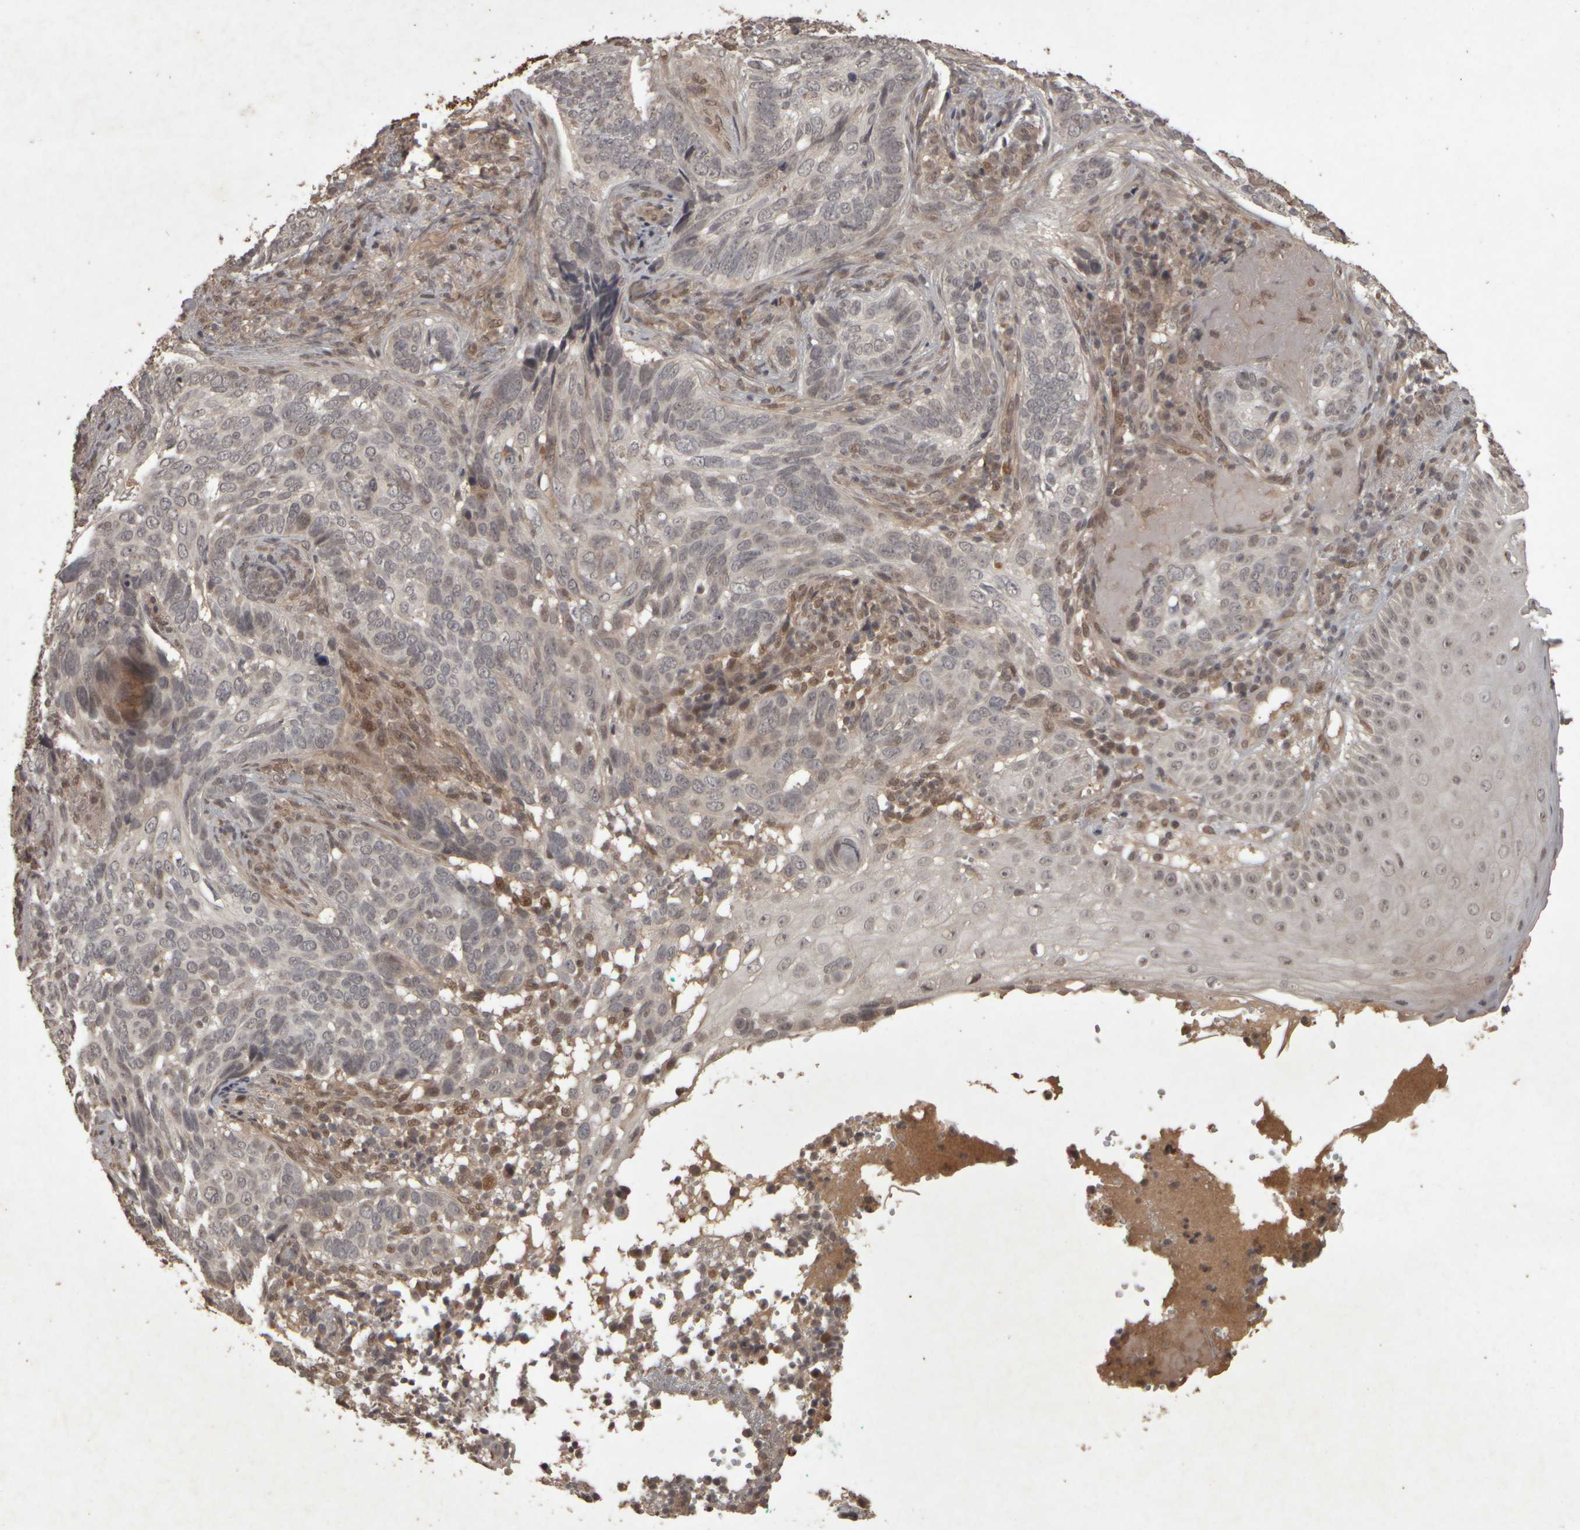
{"staining": {"intensity": "negative", "quantity": "none", "location": "none"}, "tissue": "skin cancer", "cell_type": "Tumor cells", "image_type": "cancer", "snomed": [{"axis": "morphology", "description": "Basal cell carcinoma"}, {"axis": "topography", "description": "Skin"}], "caption": "Immunohistochemistry image of skin basal cell carcinoma stained for a protein (brown), which reveals no positivity in tumor cells. (Brightfield microscopy of DAB (3,3'-diaminobenzidine) IHC at high magnification).", "gene": "ACO1", "patient": {"sex": "female", "age": 89}}